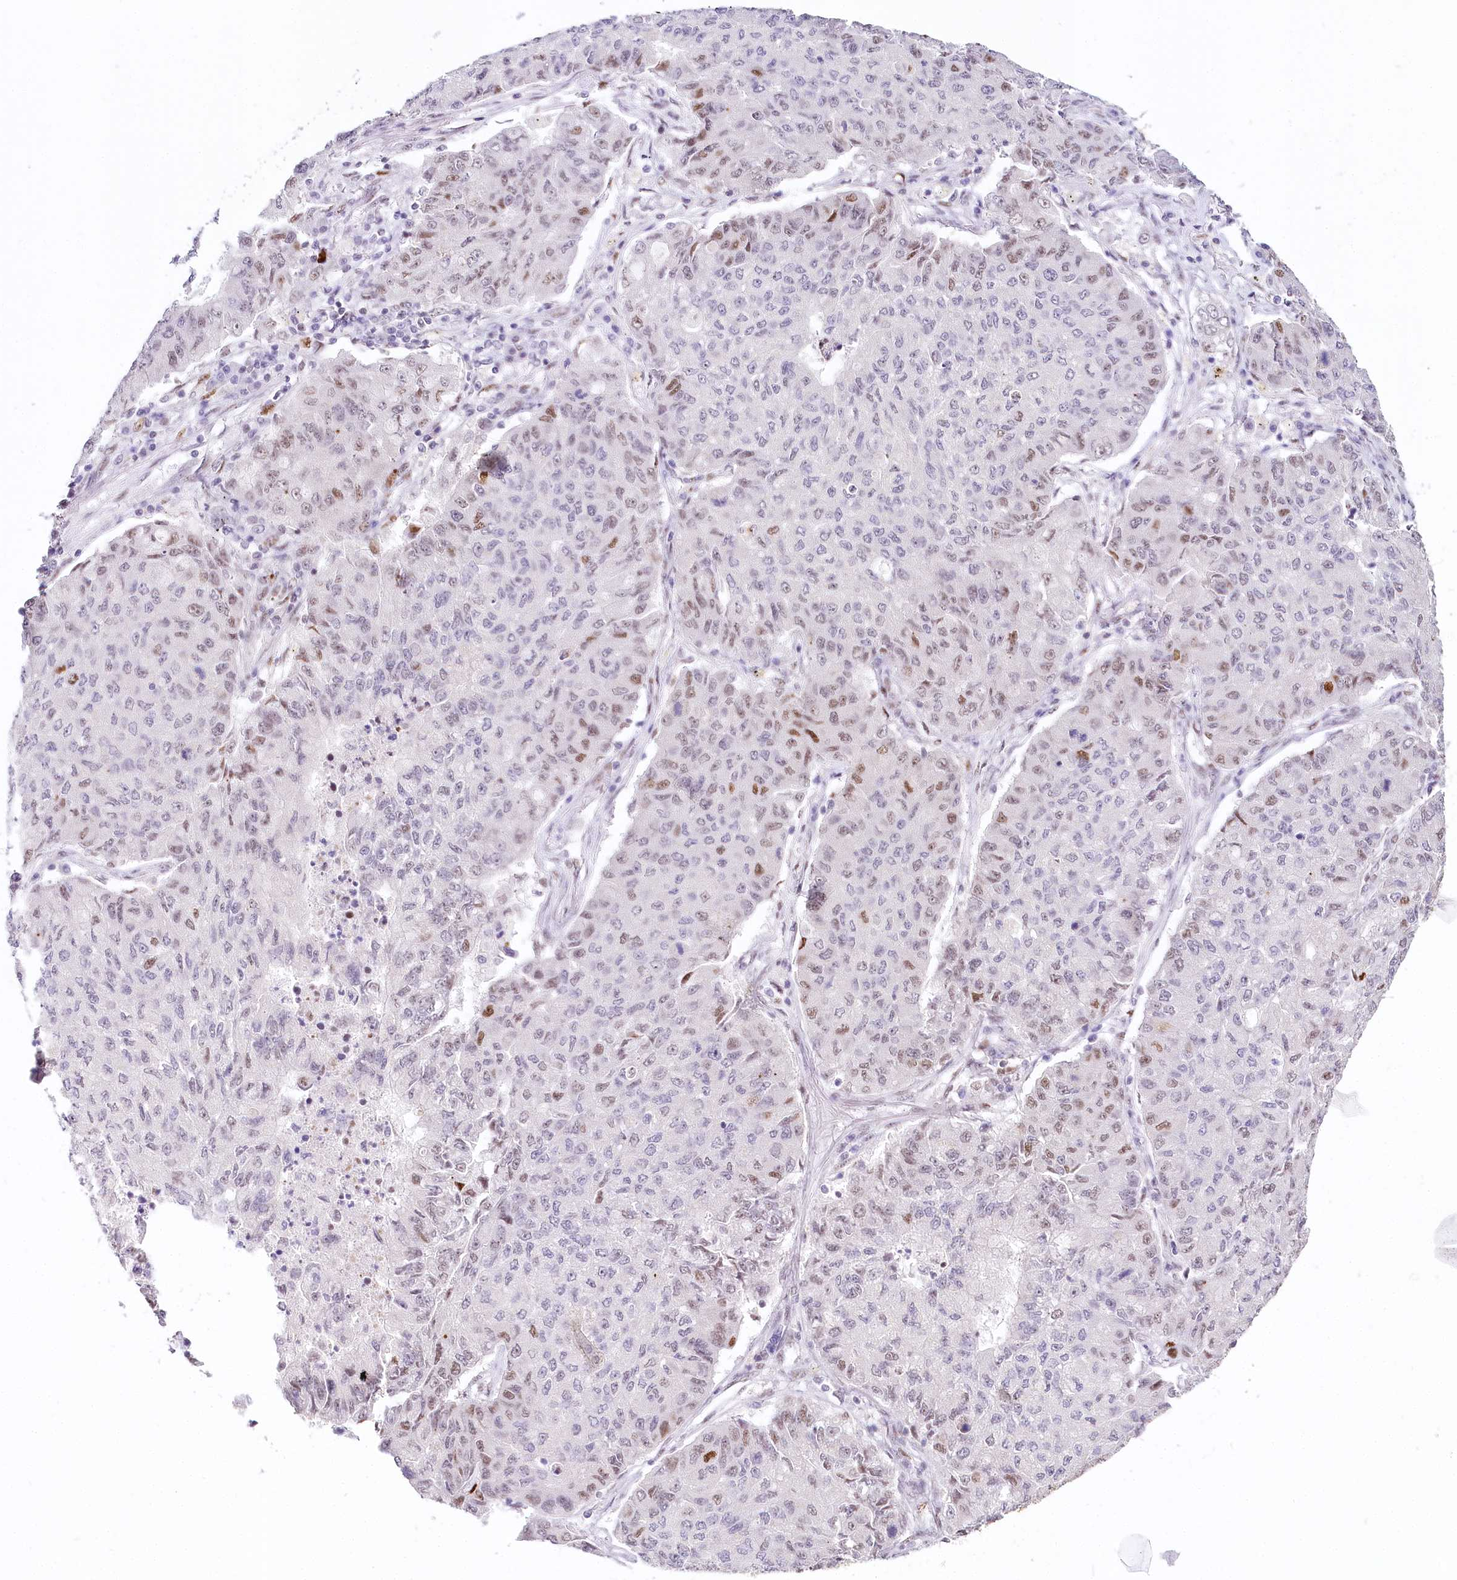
{"staining": {"intensity": "moderate", "quantity": "<25%", "location": "nuclear"}, "tissue": "lung cancer", "cell_type": "Tumor cells", "image_type": "cancer", "snomed": [{"axis": "morphology", "description": "Squamous cell carcinoma, NOS"}, {"axis": "topography", "description": "Lung"}], "caption": "IHC staining of lung squamous cell carcinoma, which exhibits low levels of moderate nuclear positivity in approximately <25% of tumor cells indicating moderate nuclear protein positivity. The staining was performed using DAB (brown) for protein detection and nuclei were counterstained in hematoxylin (blue).", "gene": "TP53", "patient": {"sex": "male", "age": 74}}